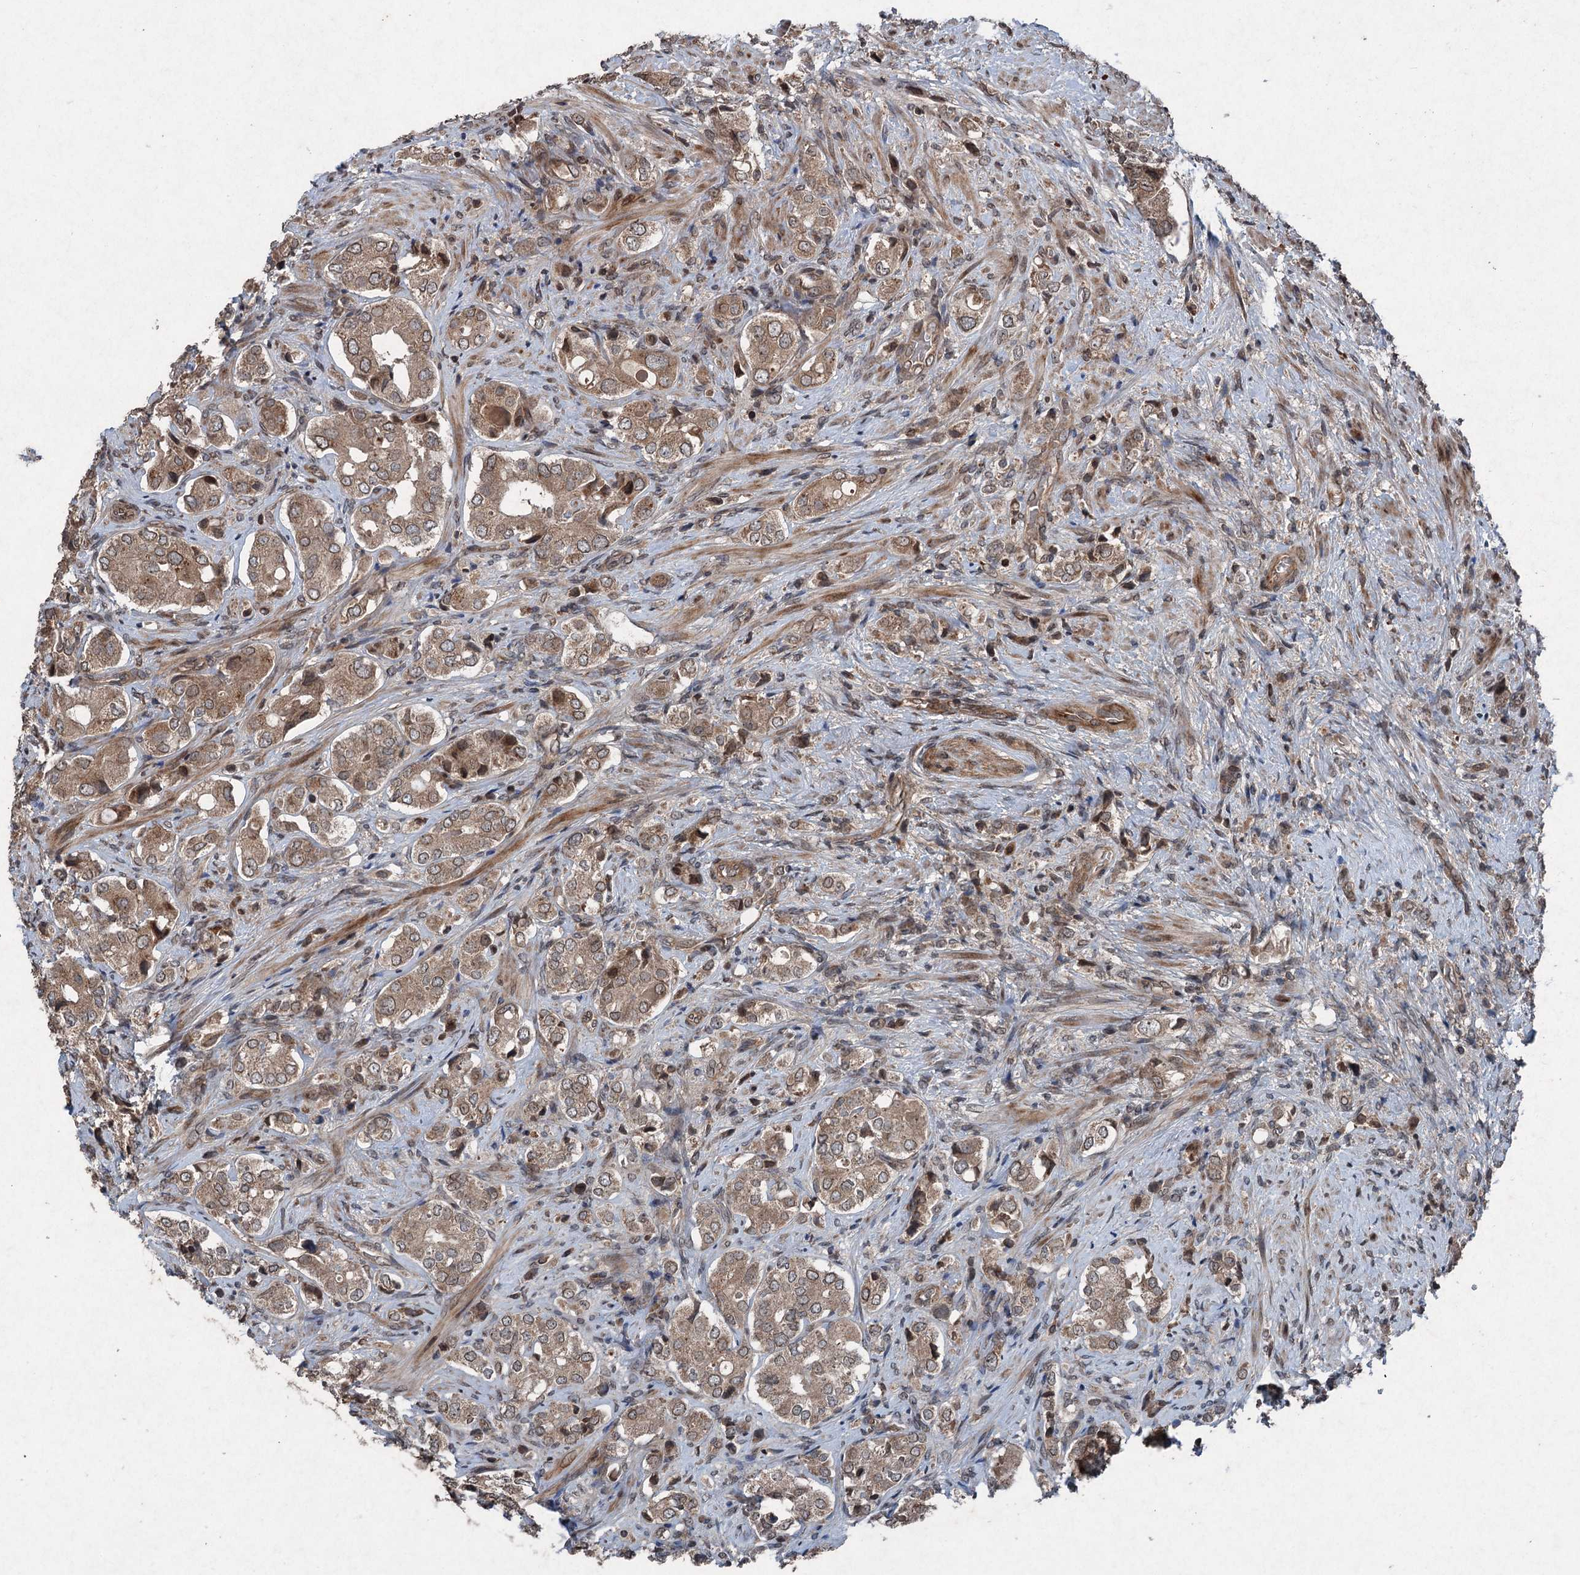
{"staining": {"intensity": "moderate", "quantity": ">75%", "location": "cytoplasmic/membranous"}, "tissue": "prostate cancer", "cell_type": "Tumor cells", "image_type": "cancer", "snomed": [{"axis": "morphology", "description": "Adenocarcinoma, High grade"}, {"axis": "topography", "description": "Prostate"}], "caption": "A histopathology image of human prostate cancer (high-grade adenocarcinoma) stained for a protein exhibits moderate cytoplasmic/membranous brown staining in tumor cells.", "gene": "ALAS1", "patient": {"sex": "male", "age": 65}}